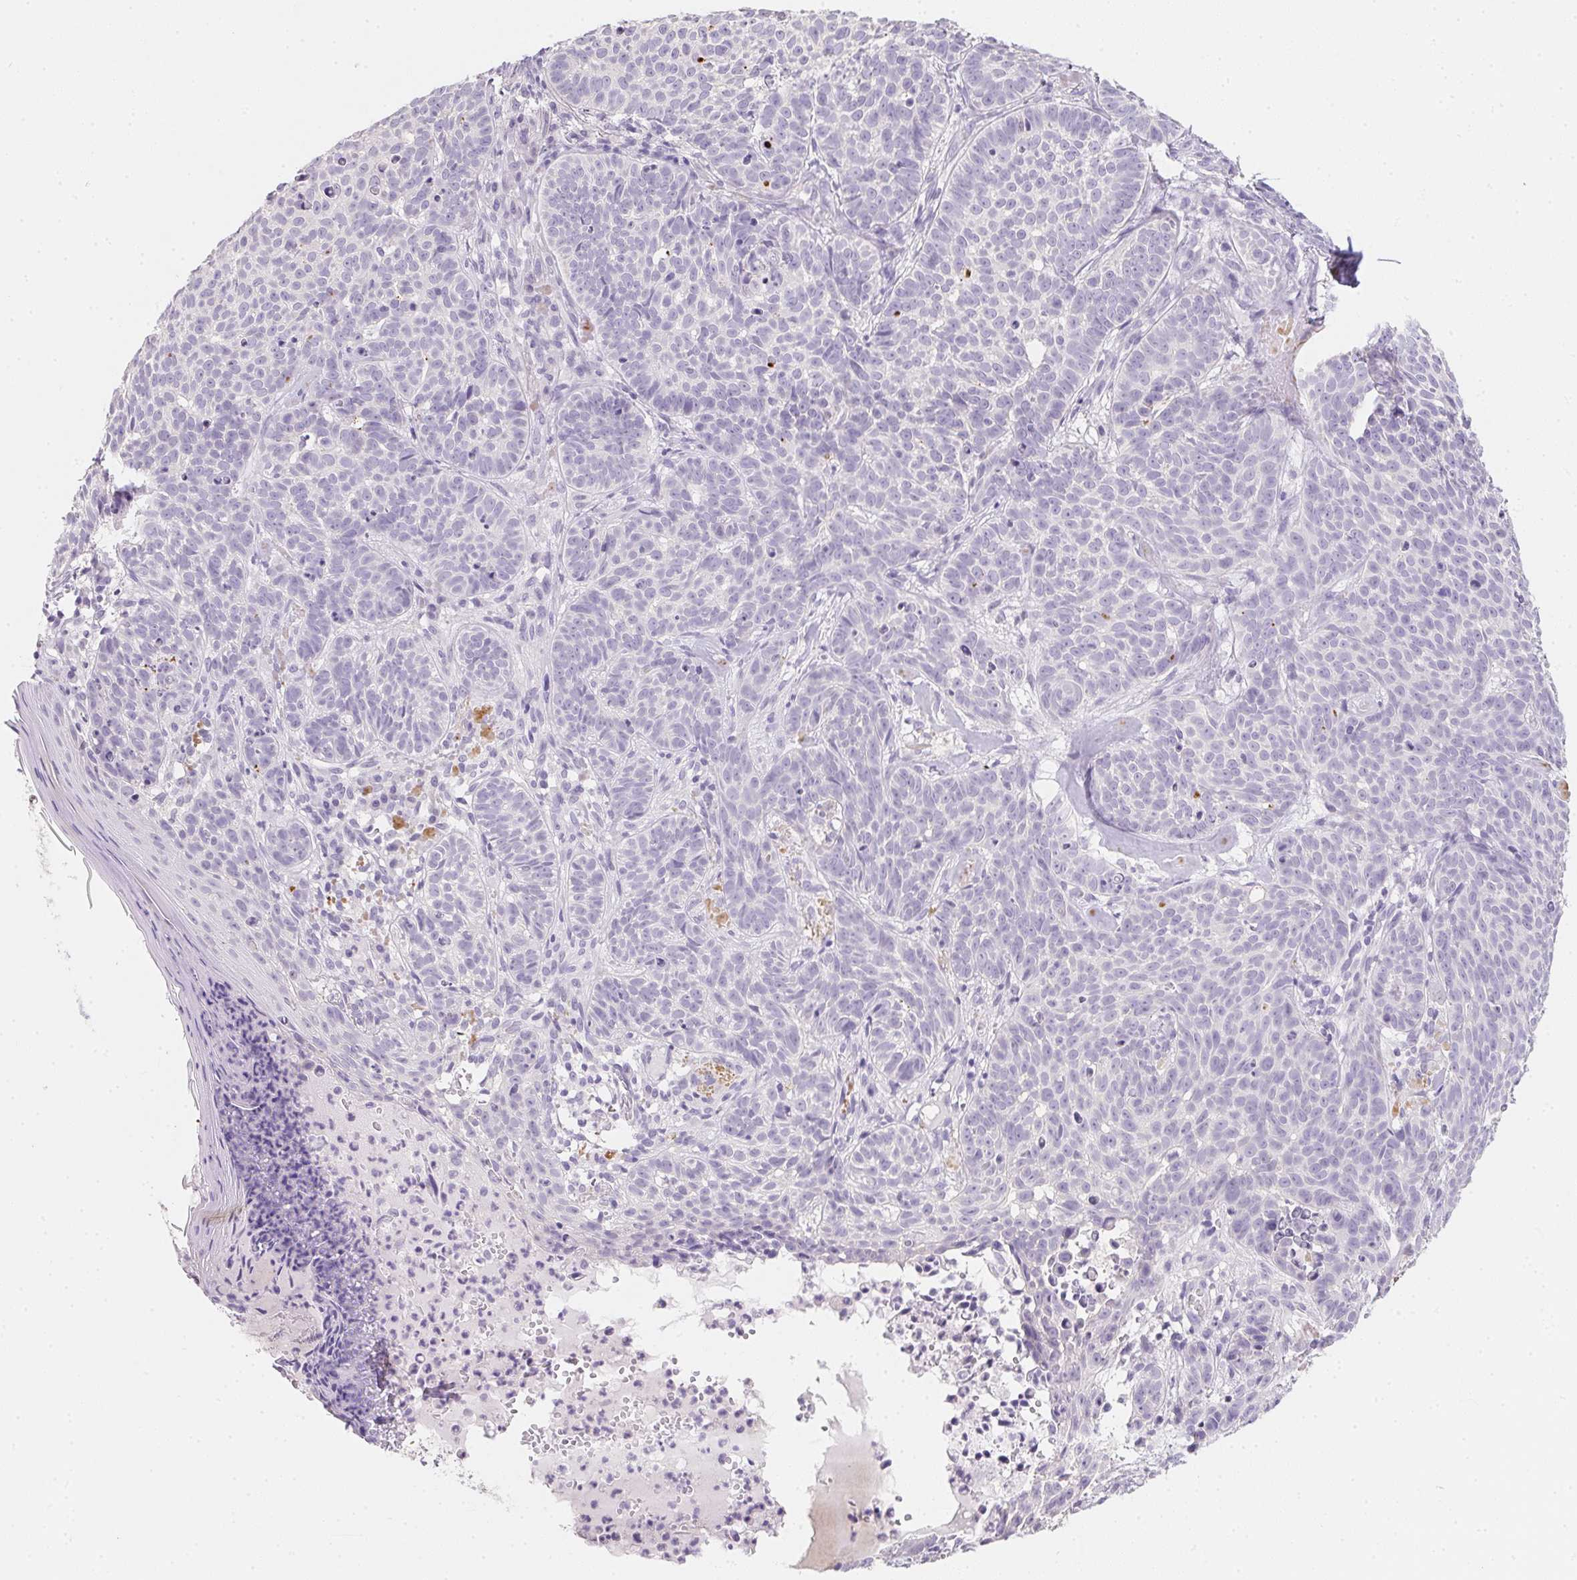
{"staining": {"intensity": "negative", "quantity": "none", "location": "none"}, "tissue": "skin cancer", "cell_type": "Tumor cells", "image_type": "cancer", "snomed": [{"axis": "morphology", "description": "Basal cell carcinoma"}, {"axis": "topography", "description": "Skin"}], "caption": "The photomicrograph demonstrates no significant expression in tumor cells of skin cancer (basal cell carcinoma).", "gene": "MYL4", "patient": {"sex": "male", "age": 90}}